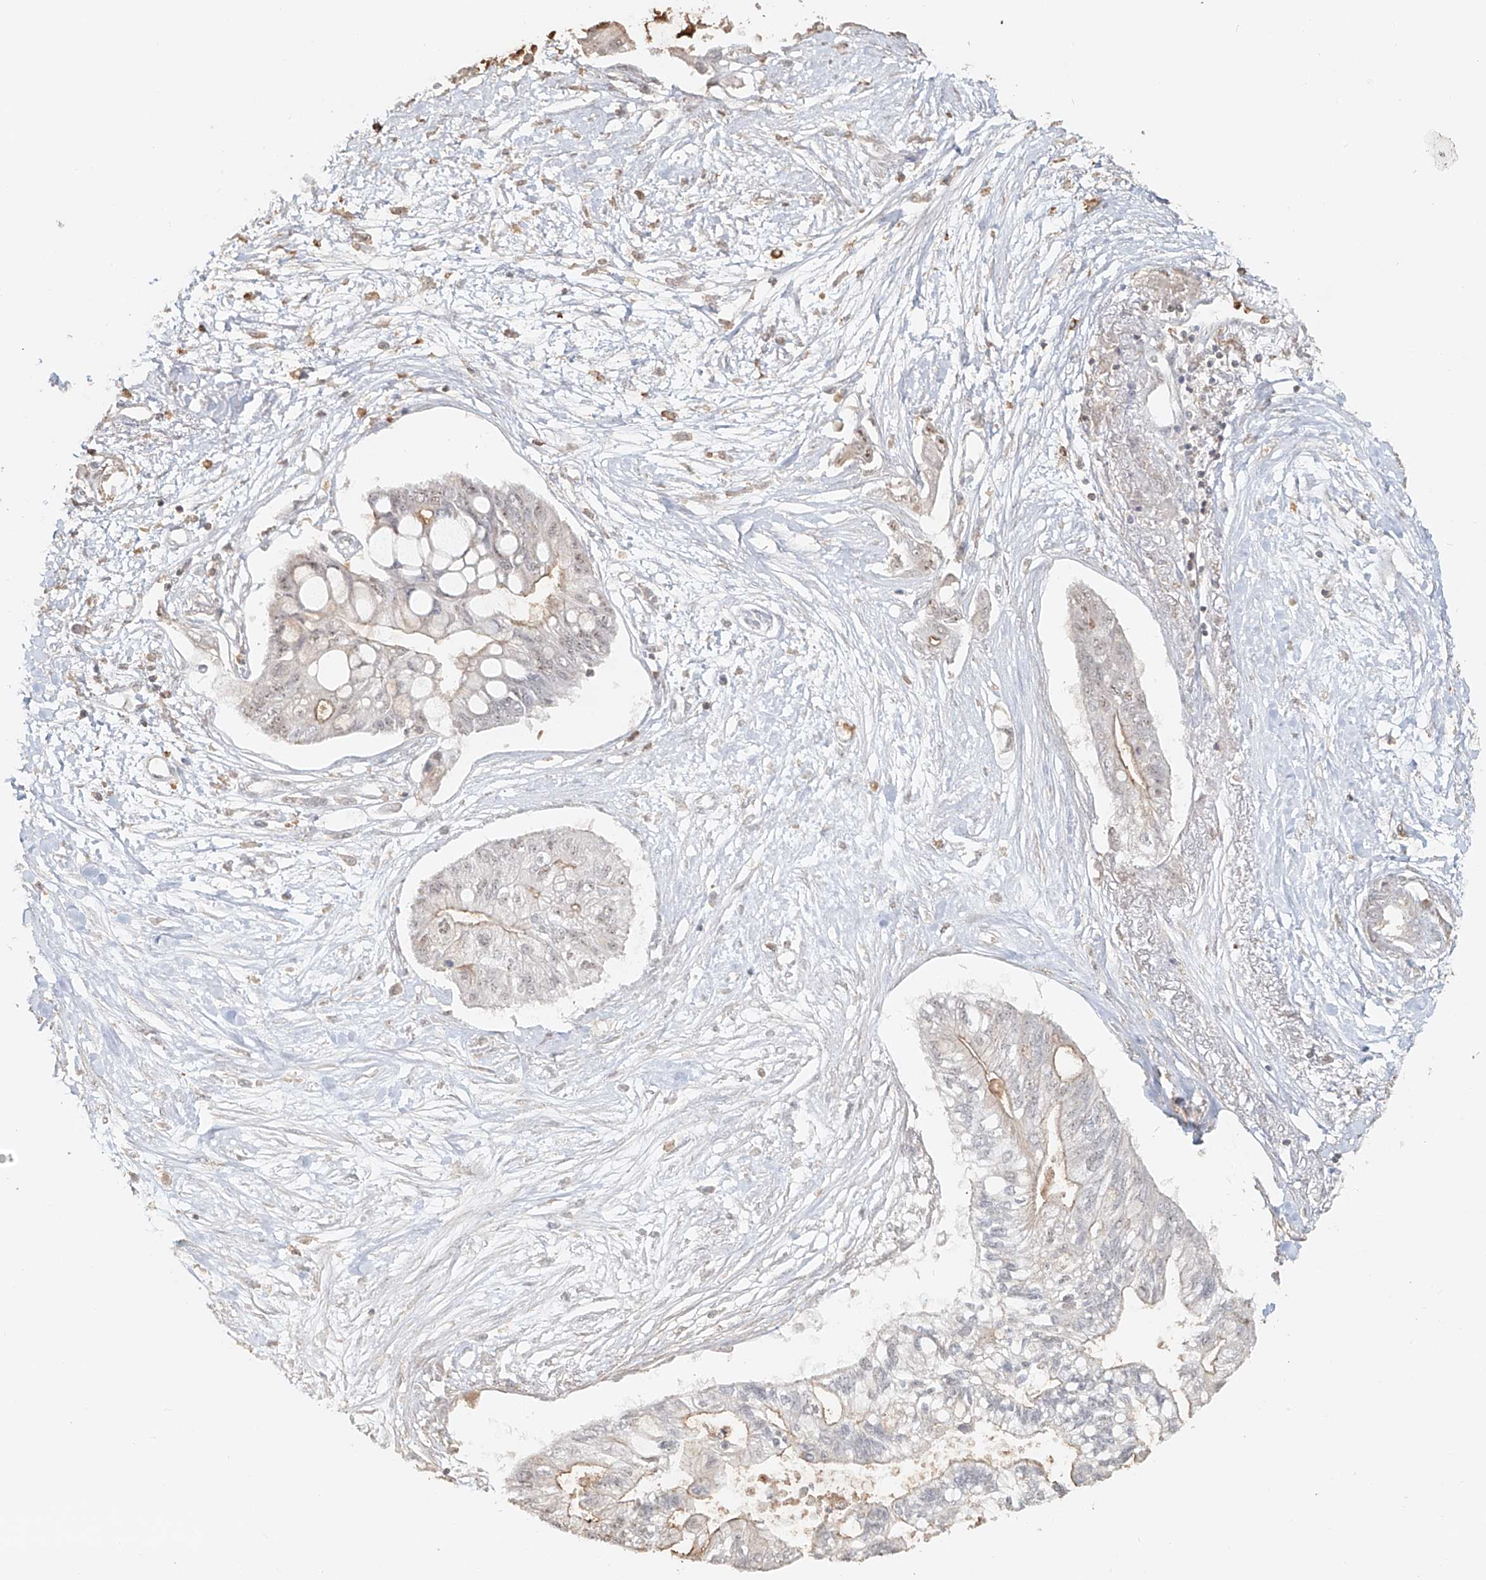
{"staining": {"intensity": "moderate", "quantity": "<25%", "location": "cytoplasmic/membranous"}, "tissue": "pancreatic cancer", "cell_type": "Tumor cells", "image_type": "cancer", "snomed": [{"axis": "morphology", "description": "Adenocarcinoma, NOS"}, {"axis": "topography", "description": "Pancreas"}], "caption": "Pancreatic cancer (adenocarcinoma) was stained to show a protein in brown. There is low levels of moderate cytoplasmic/membranous expression in approximately <25% of tumor cells. (IHC, brightfield microscopy, high magnification).", "gene": "NPHS1", "patient": {"sex": "female", "age": 77}}